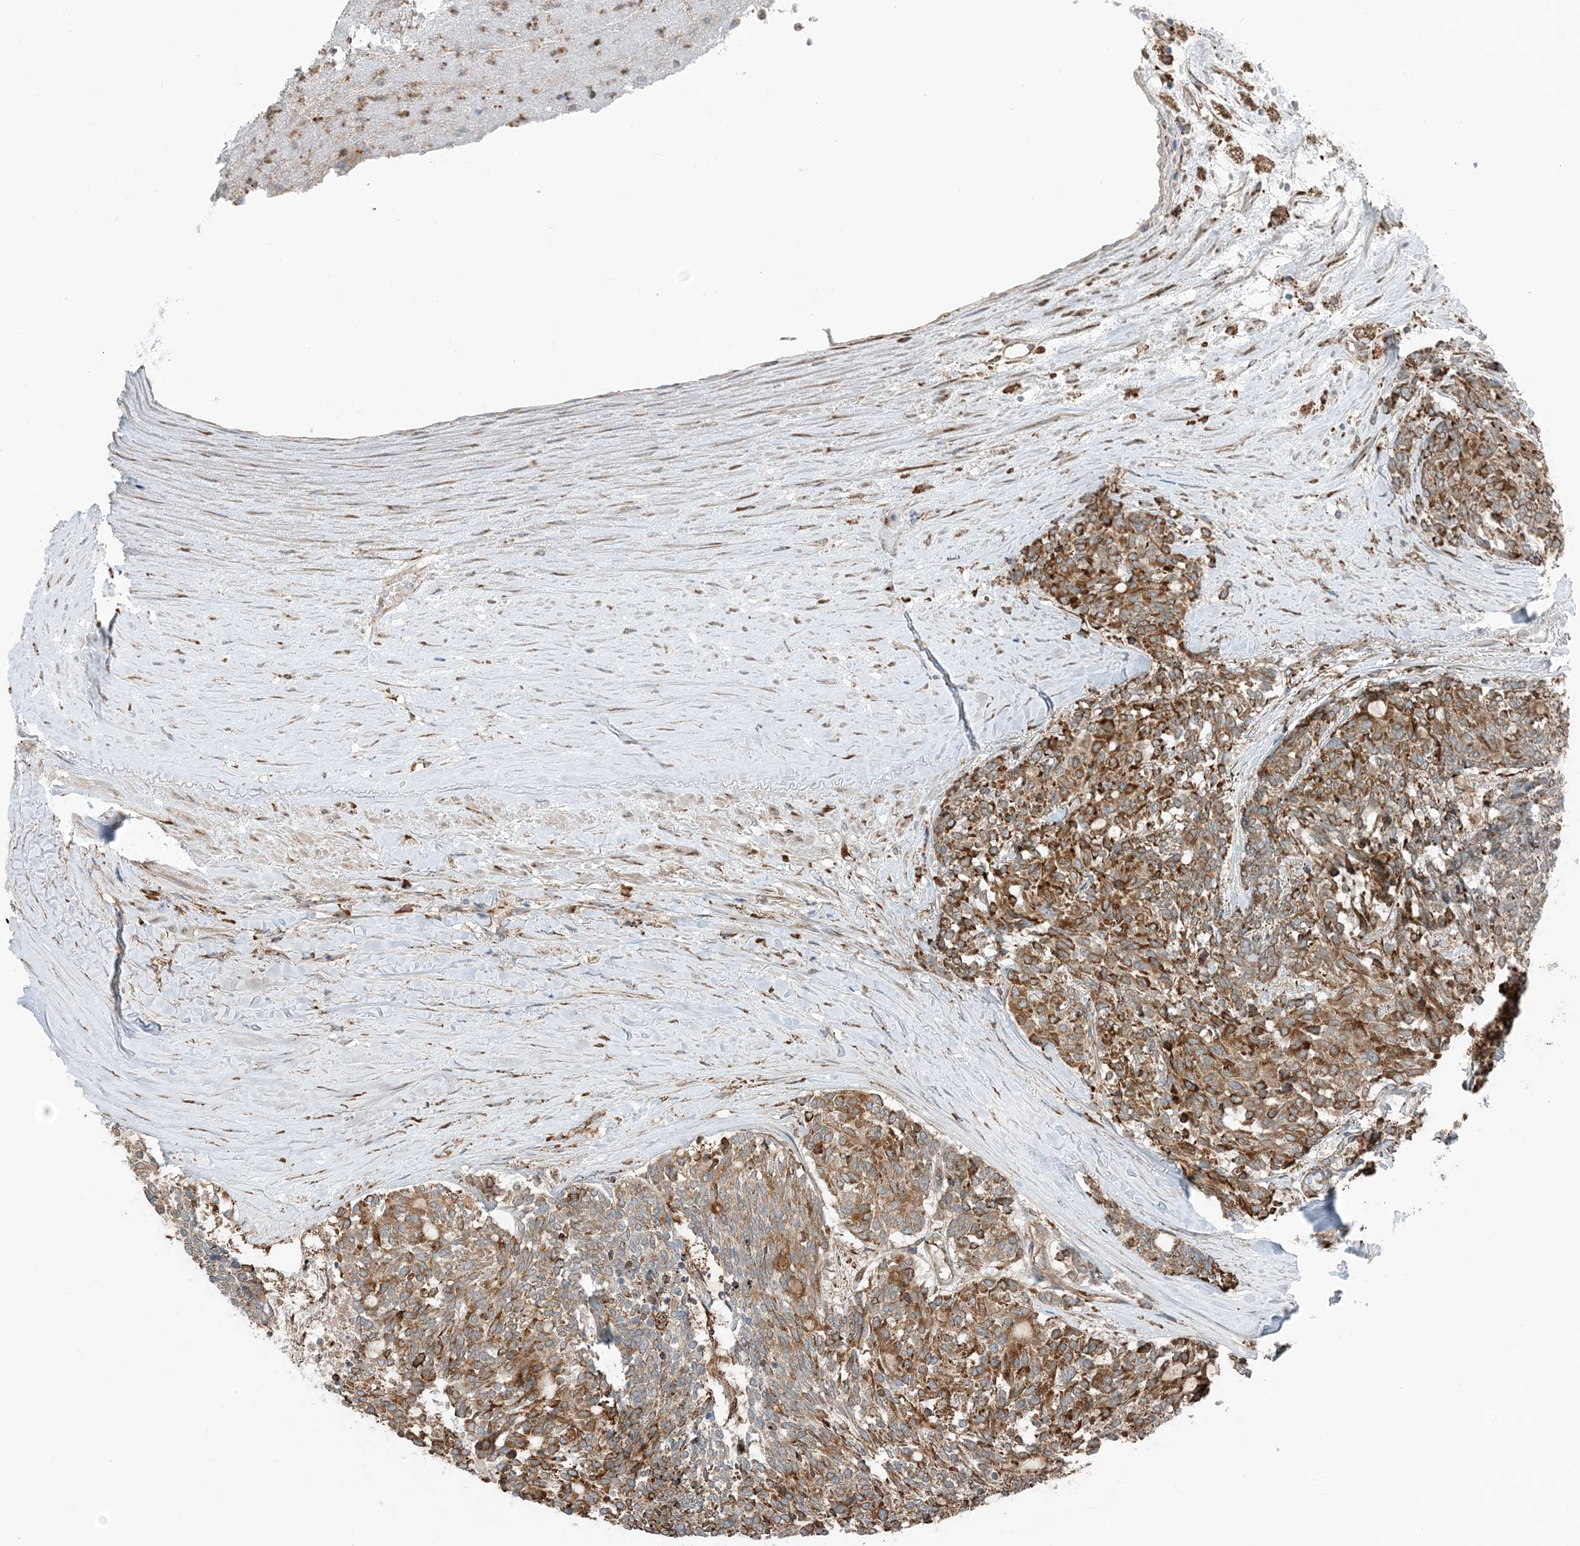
{"staining": {"intensity": "strong", "quantity": "25%-75%", "location": "cytoplasmic/membranous"}, "tissue": "carcinoid", "cell_type": "Tumor cells", "image_type": "cancer", "snomed": [{"axis": "morphology", "description": "Carcinoid, malignant, NOS"}, {"axis": "topography", "description": "Pancreas"}], "caption": "Malignant carcinoid tissue exhibits strong cytoplasmic/membranous expression in about 25%-75% of tumor cells, visualized by immunohistochemistry.", "gene": "CERKL", "patient": {"sex": "female", "age": 54}}